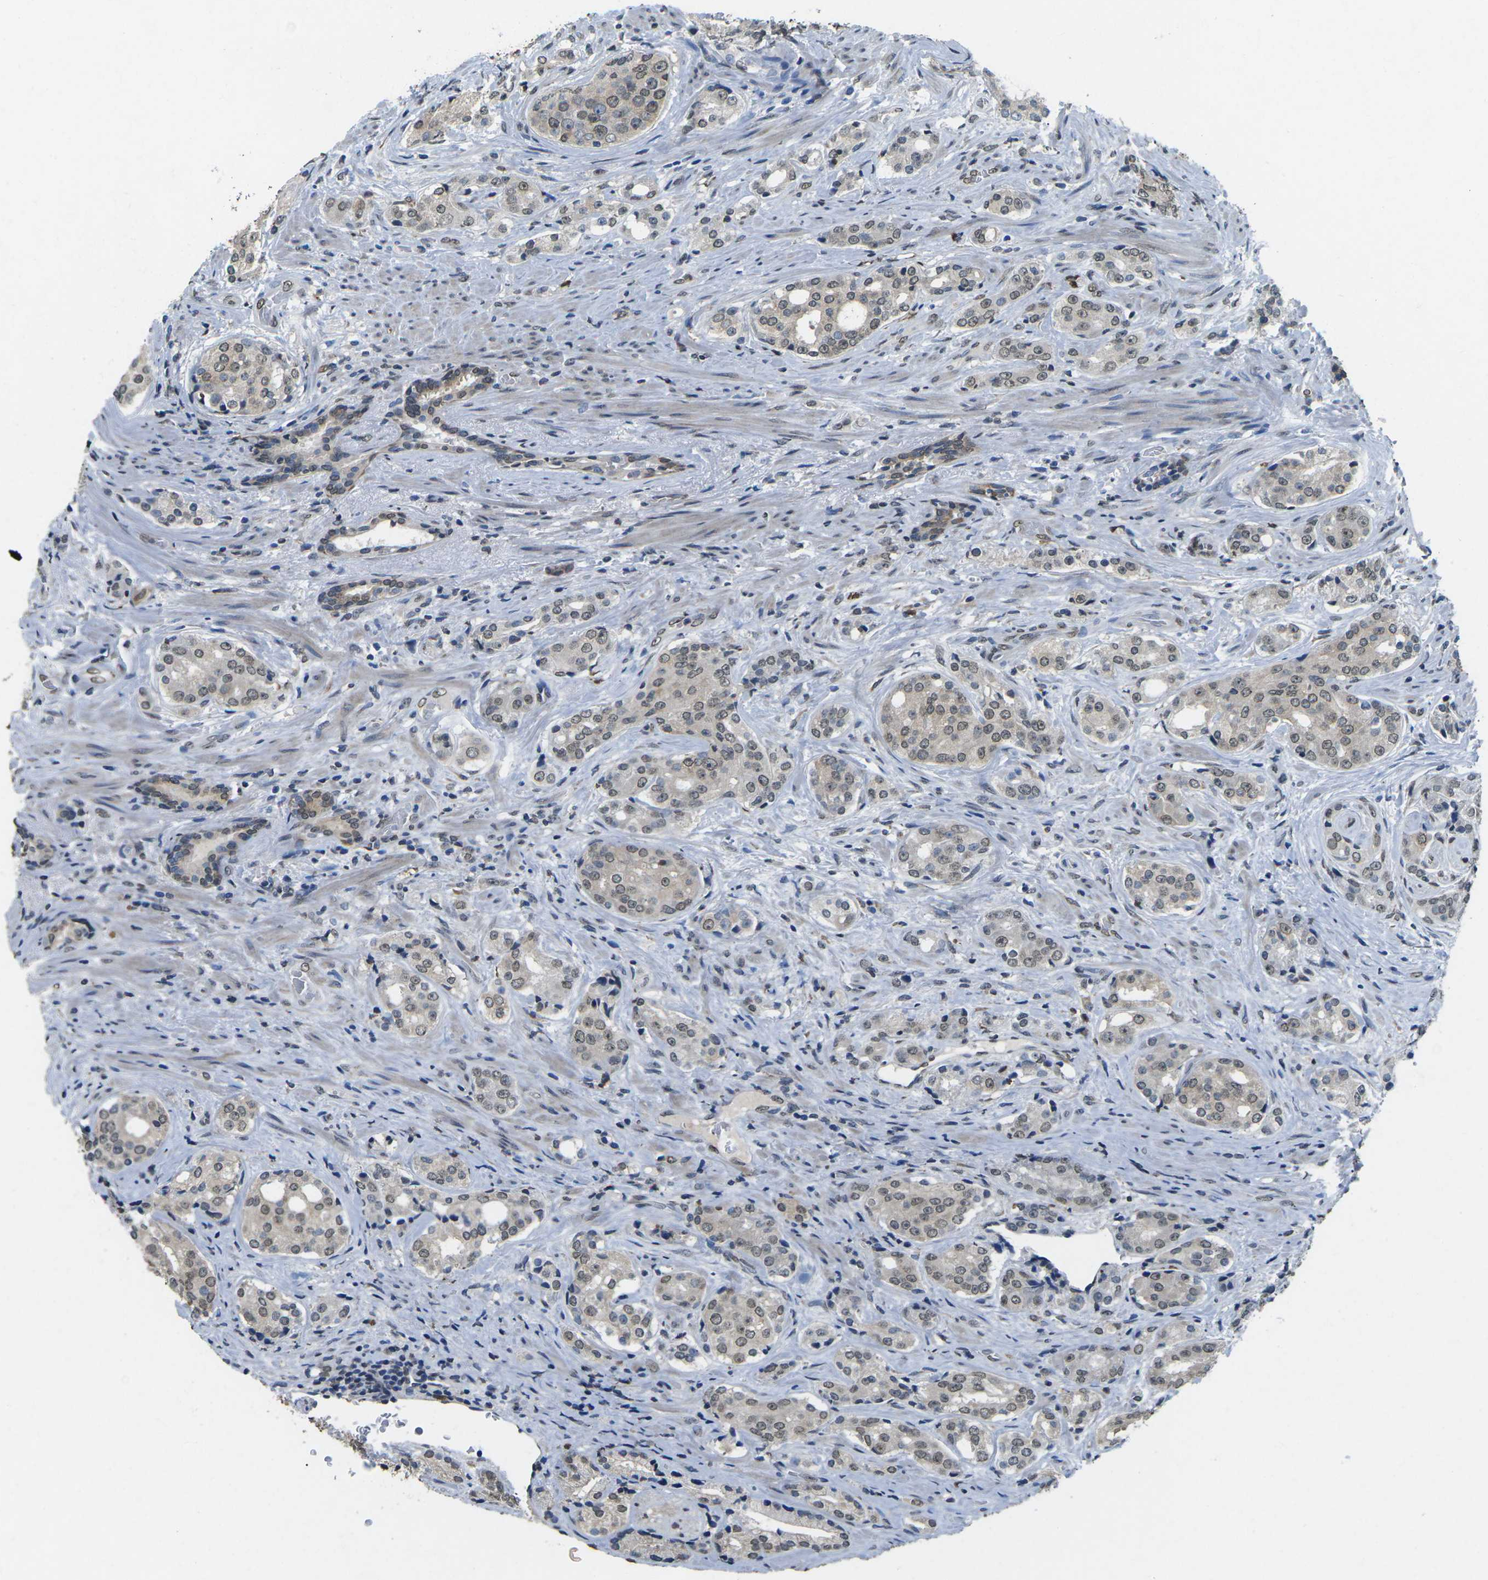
{"staining": {"intensity": "weak", "quantity": "<25%", "location": "nuclear"}, "tissue": "prostate cancer", "cell_type": "Tumor cells", "image_type": "cancer", "snomed": [{"axis": "morphology", "description": "Adenocarcinoma, High grade"}, {"axis": "topography", "description": "Prostate"}], "caption": "The immunohistochemistry (IHC) micrograph has no significant staining in tumor cells of prostate cancer (high-grade adenocarcinoma) tissue. The staining is performed using DAB (3,3'-diaminobenzidine) brown chromogen with nuclei counter-stained in using hematoxylin.", "gene": "SCNN1B", "patient": {"sex": "male", "age": 71}}